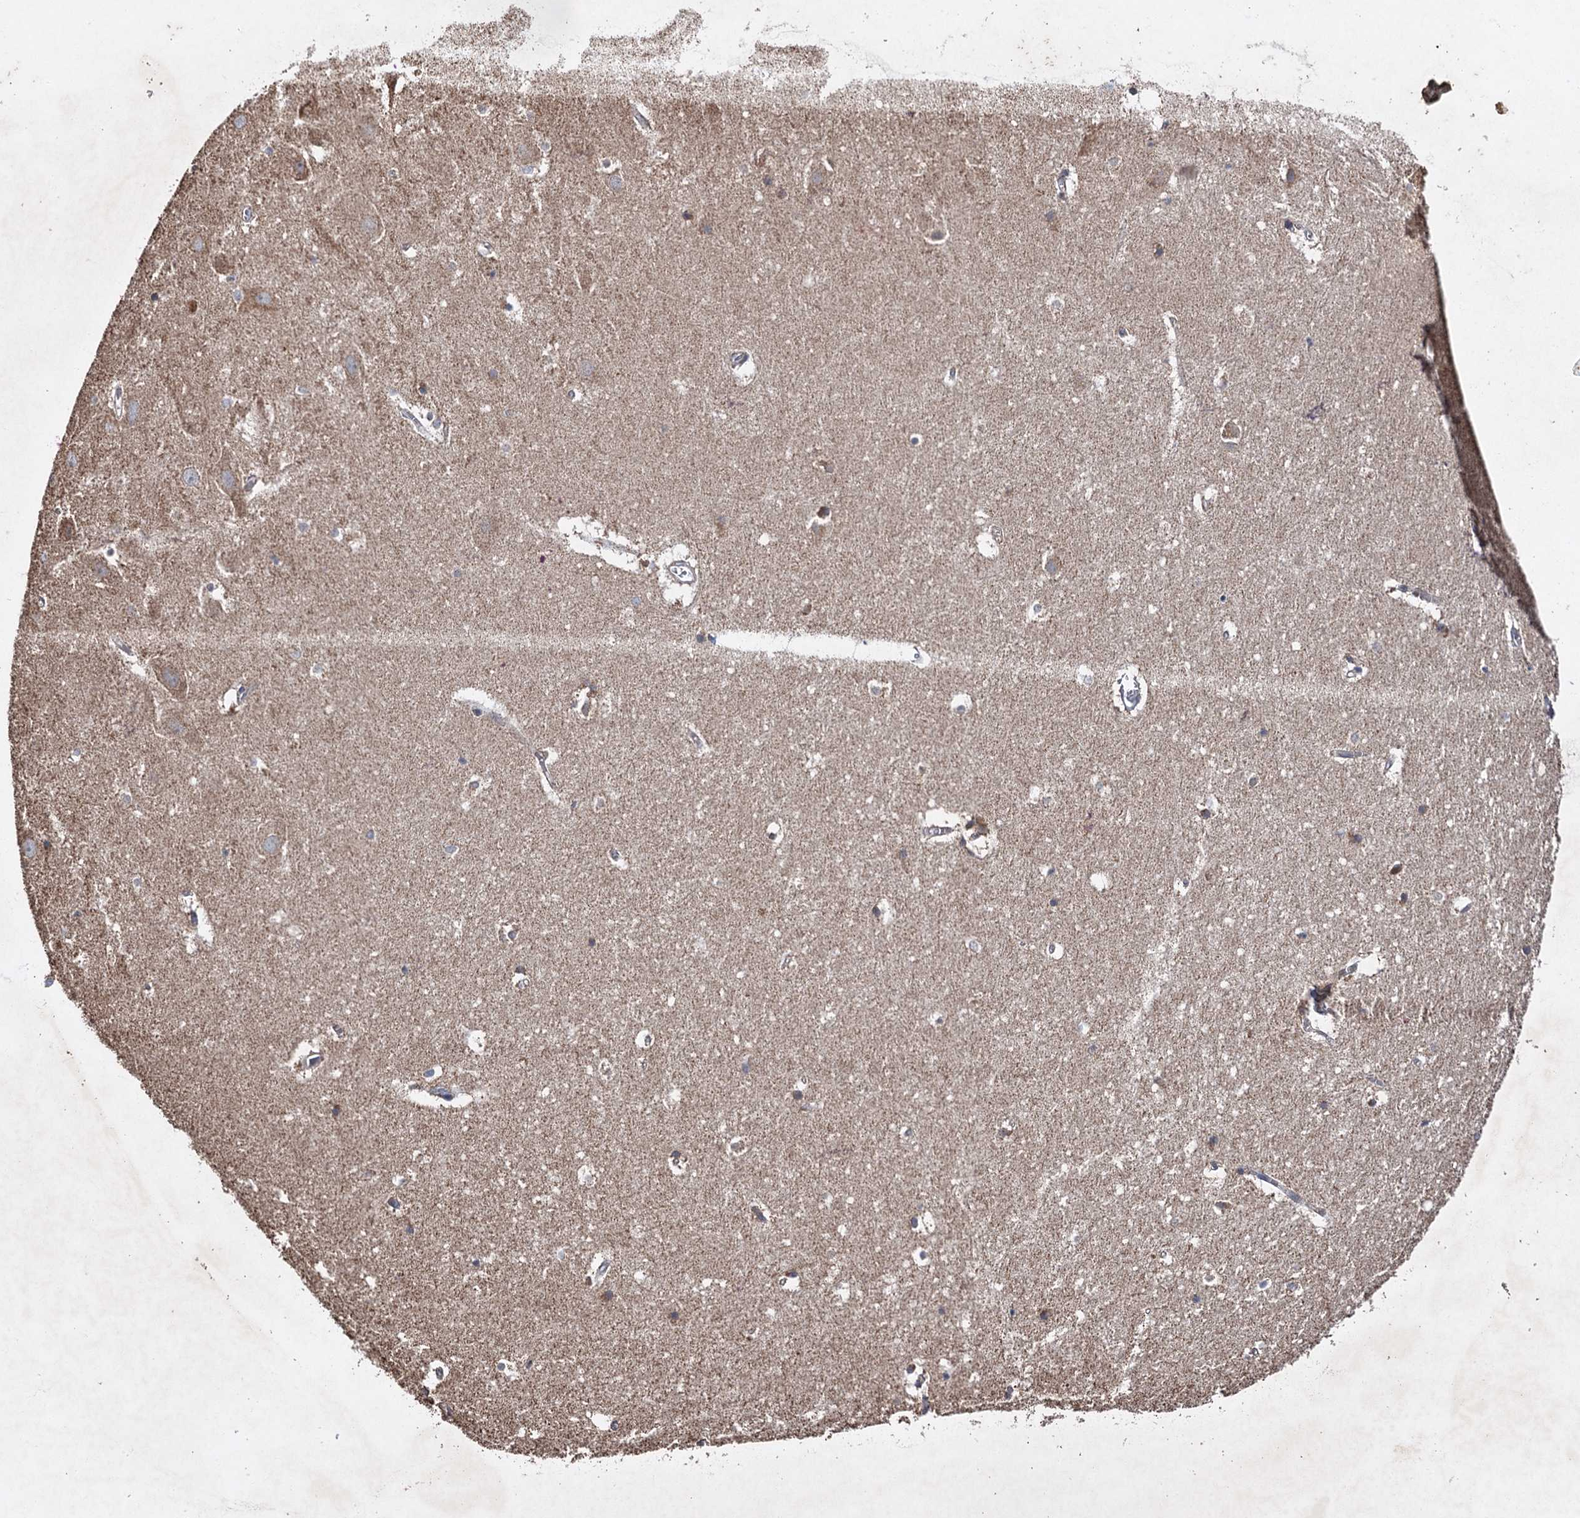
{"staining": {"intensity": "moderate", "quantity": "25%-75%", "location": "cytoplasmic/membranous"}, "tissue": "hippocampus", "cell_type": "Glial cells", "image_type": "normal", "snomed": [{"axis": "morphology", "description": "Normal tissue, NOS"}, {"axis": "topography", "description": "Hippocampus"}], "caption": "Glial cells exhibit medium levels of moderate cytoplasmic/membranous staining in approximately 25%-75% of cells in unremarkable human hippocampus.", "gene": "PIK3CB", "patient": {"sex": "female", "age": 52}}